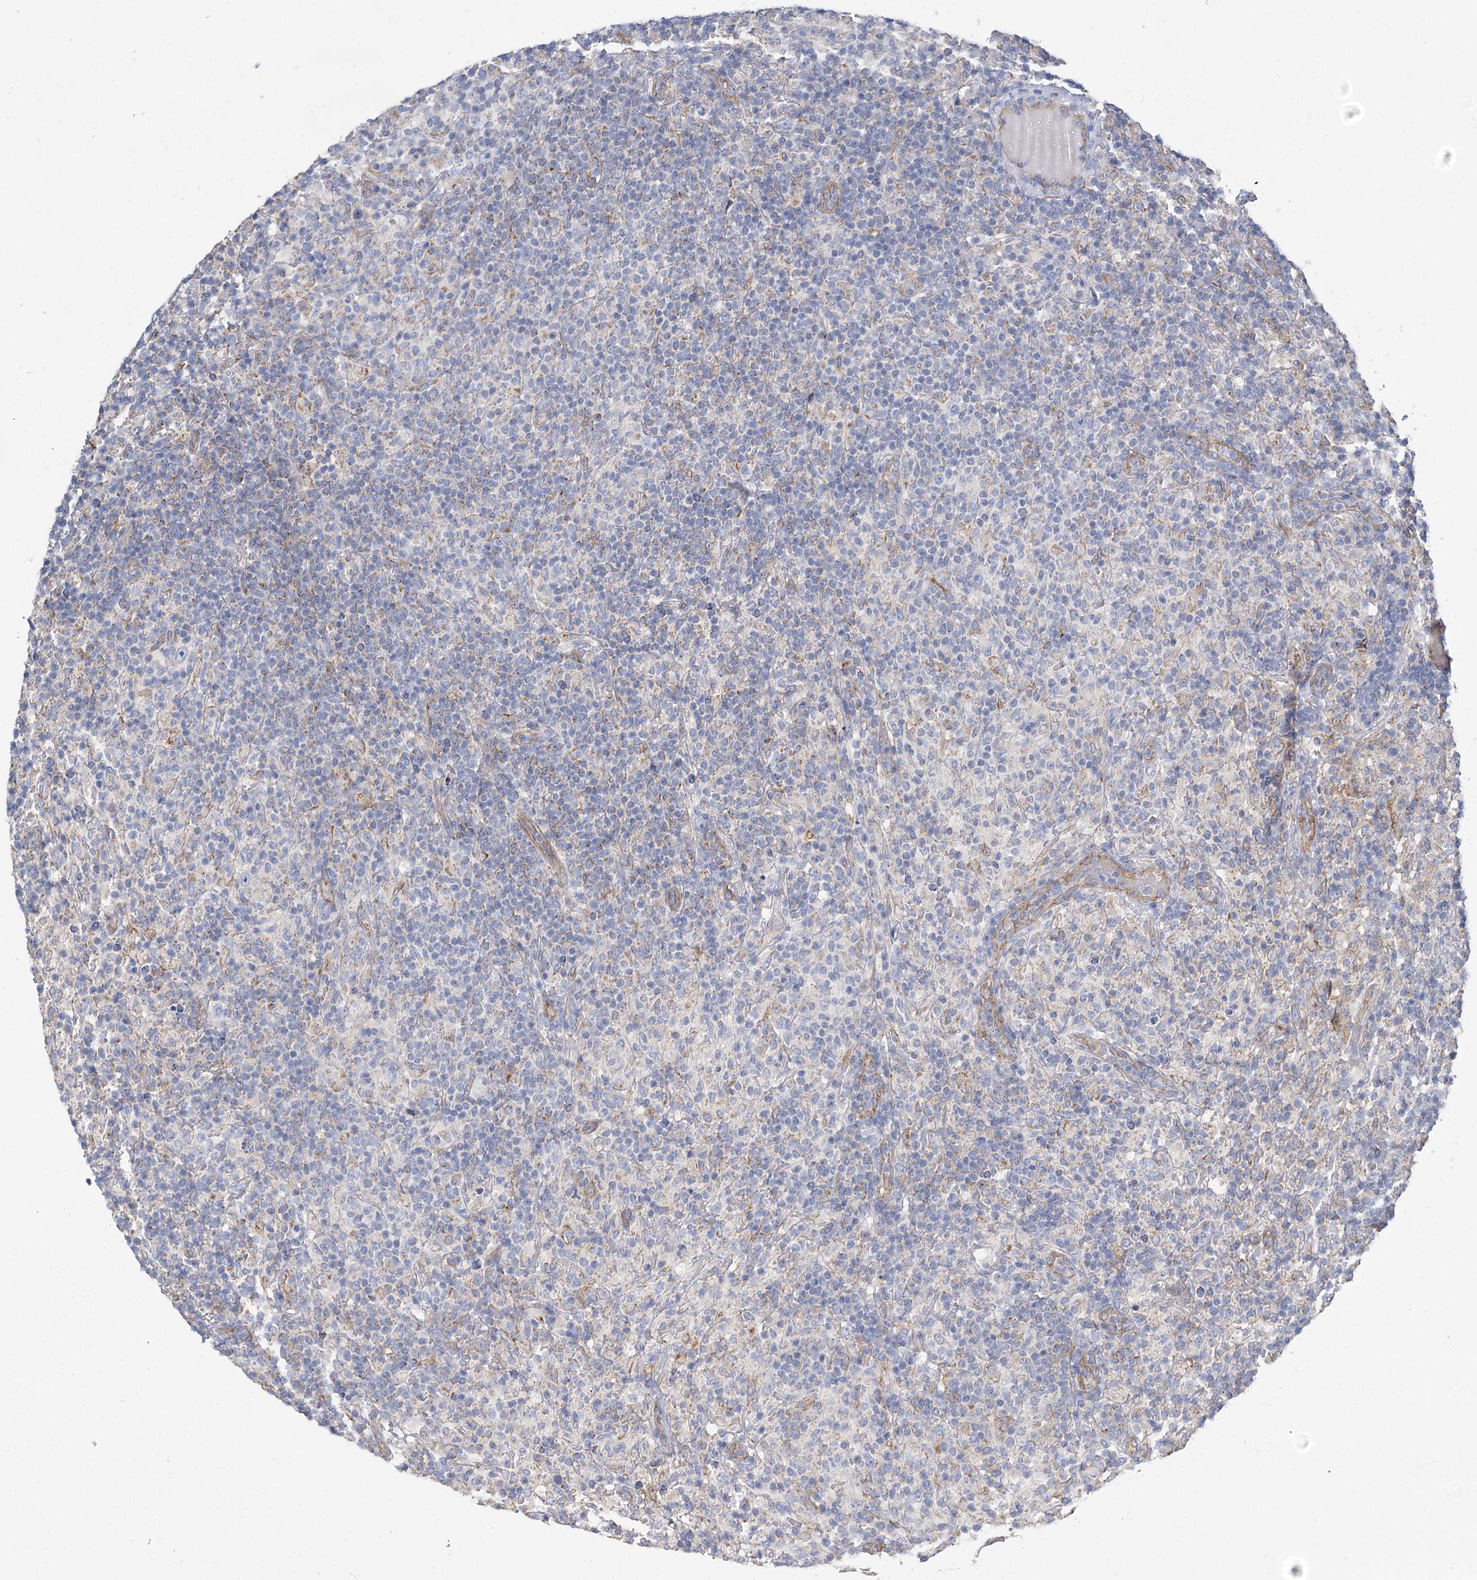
{"staining": {"intensity": "negative", "quantity": "none", "location": "none"}, "tissue": "lymphoma", "cell_type": "Tumor cells", "image_type": "cancer", "snomed": [{"axis": "morphology", "description": "Hodgkin's disease, NOS"}, {"axis": "topography", "description": "Lymph node"}], "caption": "DAB (3,3'-diaminobenzidine) immunohistochemical staining of Hodgkin's disease demonstrates no significant expression in tumor cells.", "gene": "RMDN2", "patient": {"sex": "male", "age": 70}}